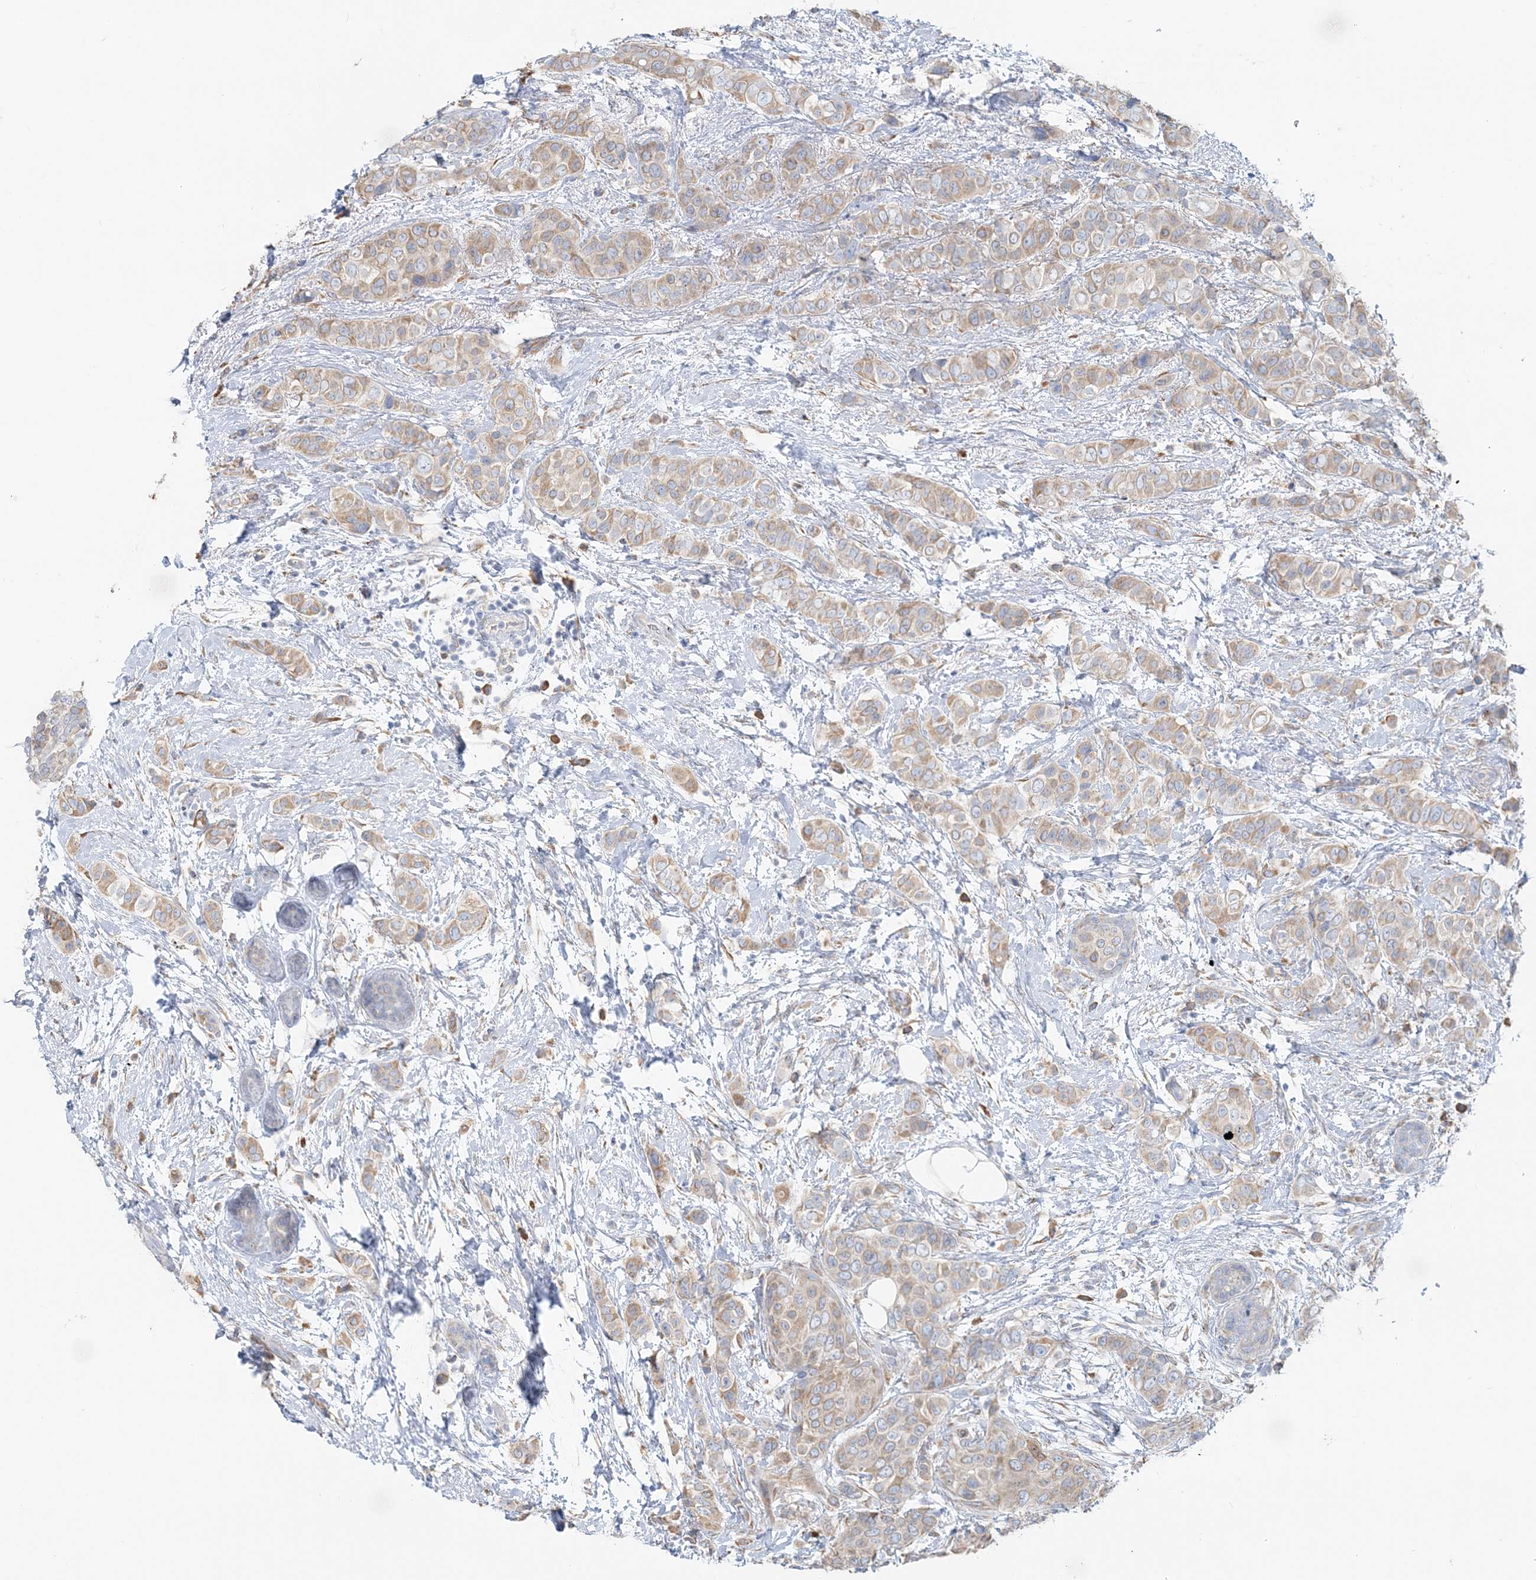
{"staining": {"intensity": "weak", "quantity": "25%-75%", "location": "cytoplasmic/membranous"}, "tissue": "breast cancer", "cell_type": "Tumor cells", "image_type": "cancer", "snomed": [{"axis": "morphology", "description": "Lobular carcinoma"}, {"axis": "topography", "description": "Breast"}], "caption": "Immunohistochemical staining of breast lobular carcinoma reveals low levels of weak cytoplasmic/membranous protein staining in about 25%-75% of tumor cells. (DAB (3,3'-diaminobenzidine) = brown stain, brightfield microscopy at high magnification).", "gene": "TBC1D5", "patient": {"sex": "female", "age": 51}}